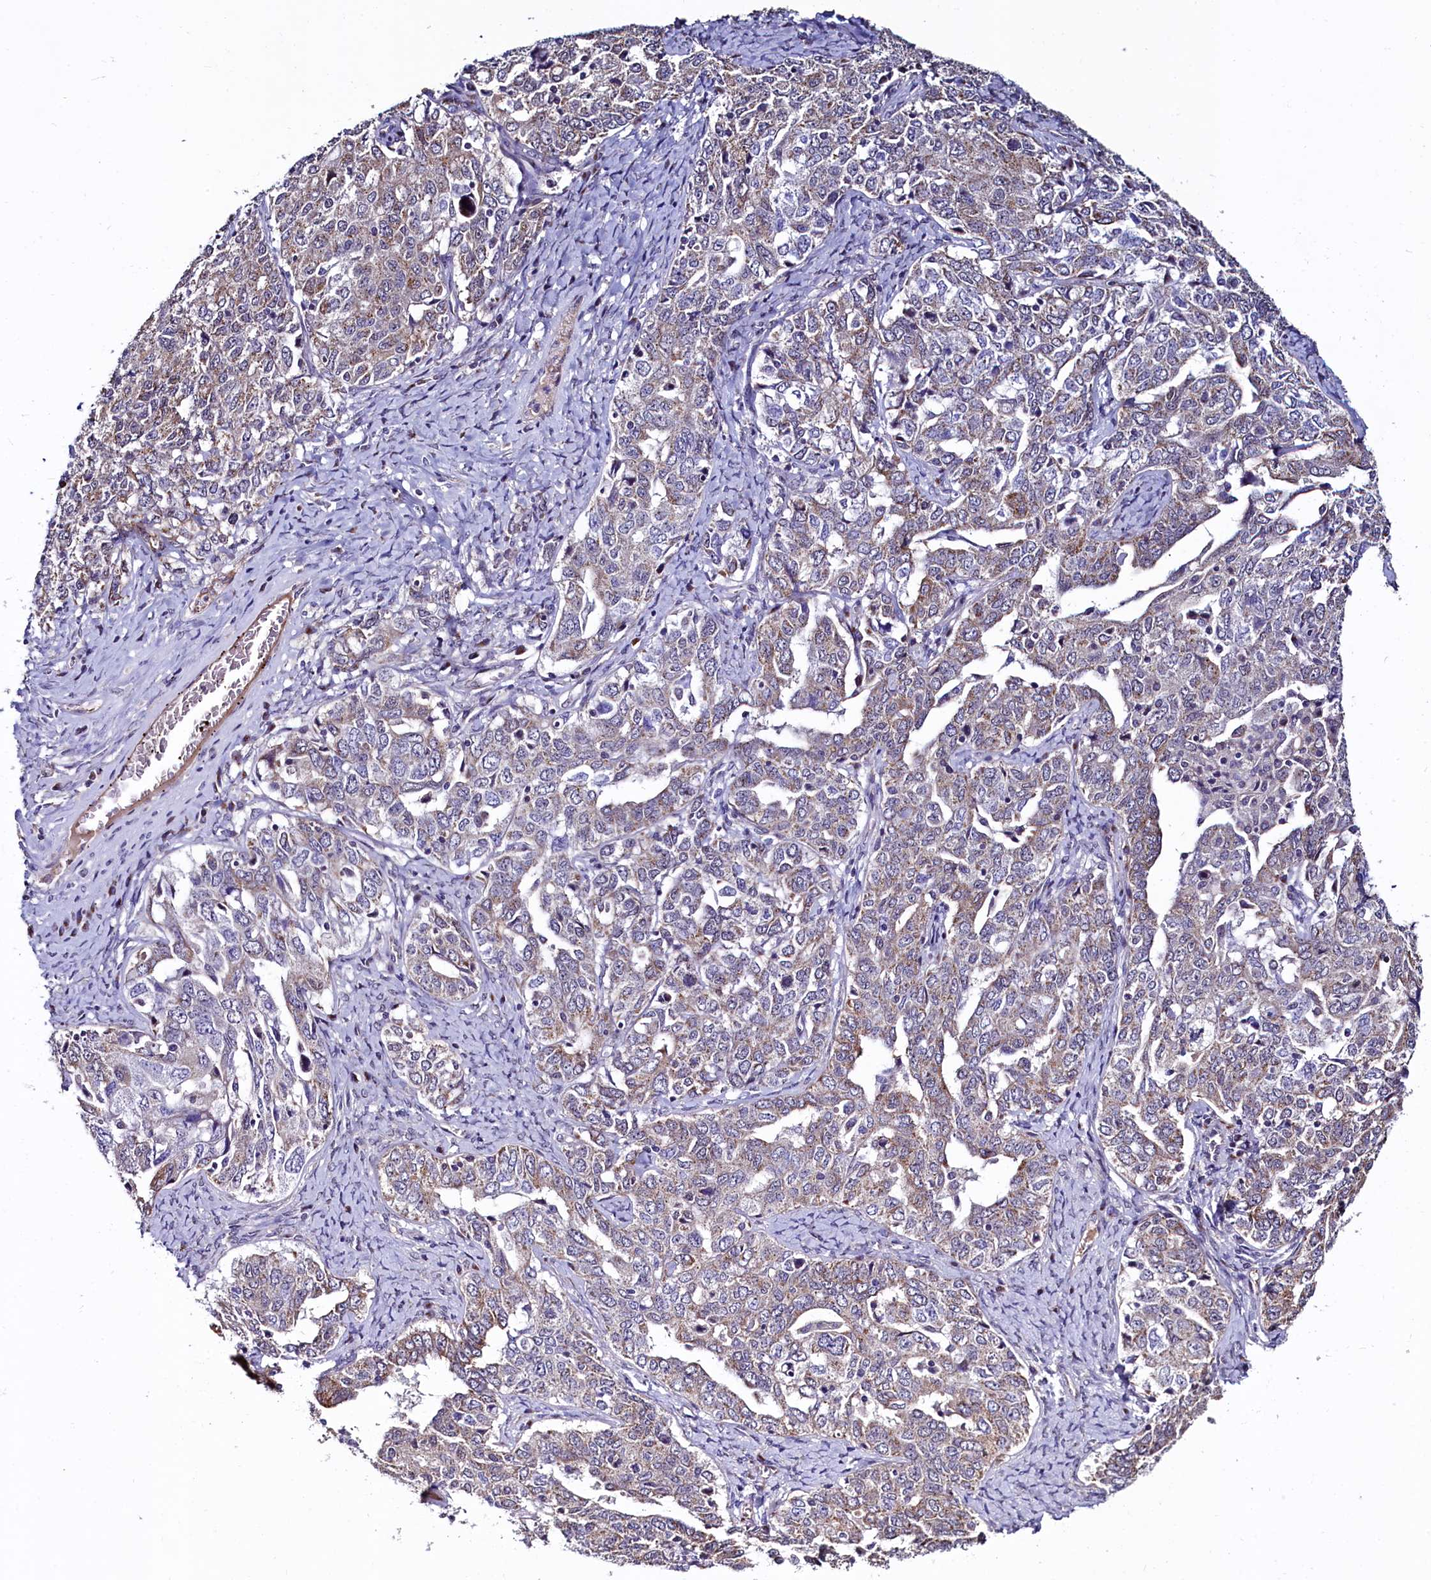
{"staining": {"intensity": "weak", "quantity": "25%-75%", "location": "cytoplasmic/membranous"}, "tissue": "ovarian cancer", "cell_type": "Tumor cells", "image_type": "cancer", "snomed": [{"axis": "morphology", "description": "Carcinoma, endometroid"}, {"axis": "topography", "description": "Ovary"}], "caption": "A micrograph of ovarian cancer (endometroid carcinoma) stained for a protein reveals weak cytoplasmic/membranous brown staining in tumor cells.", "gene": "SEC24C", "patient": {"sex": "female", "age": 62}}